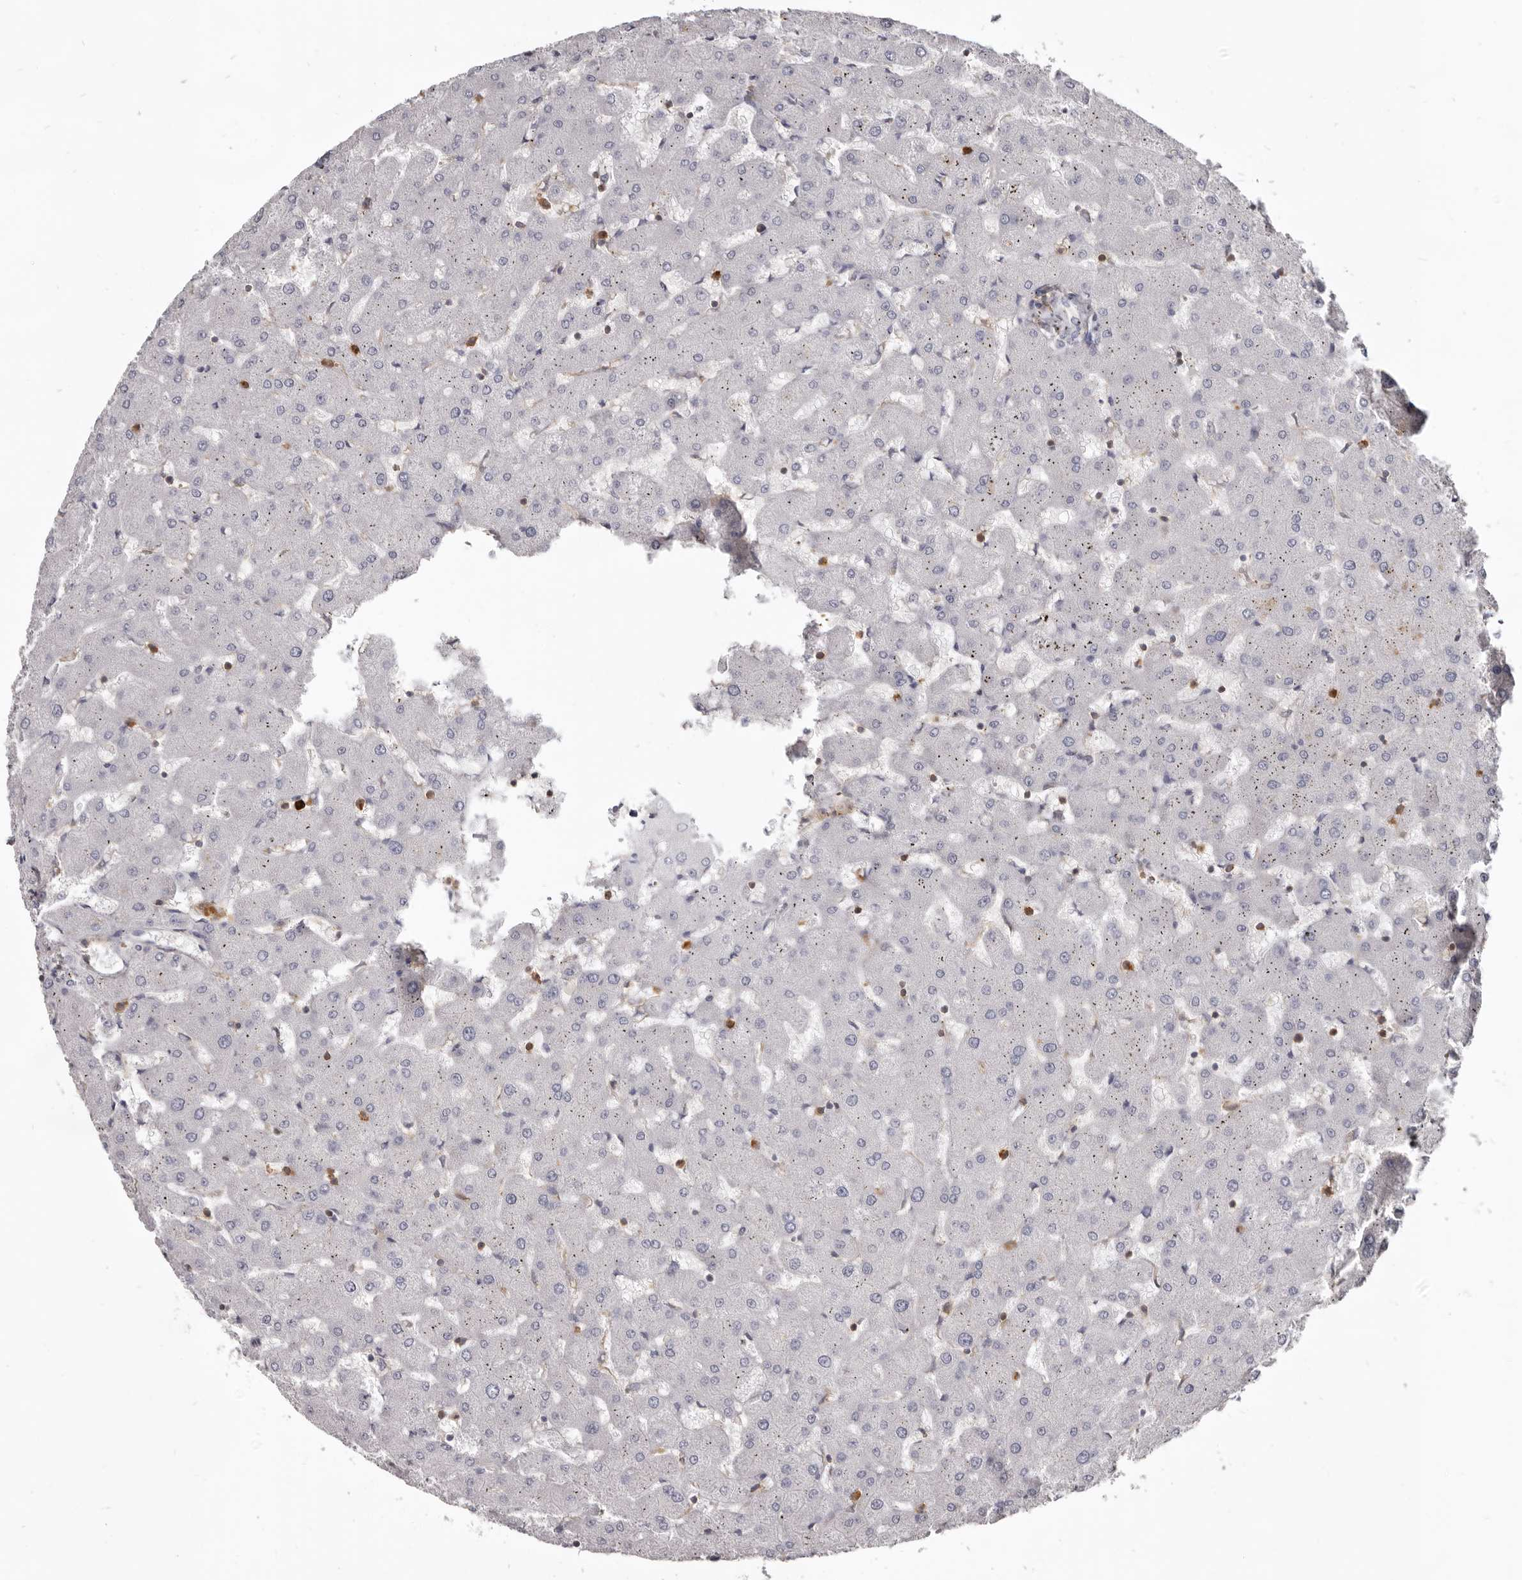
{"staining": {"intensity": "negative", "quantity": "none", "location": "none"}, "tissue": "liver", "cell_type": "Cholangiocytes", "image_type": "normal", "snomed": [{"axis": "morphology", "description": "Normal tissue, NOS"}, {"axis": "topography", "description": "Liver"}], "caption": "Immunohistochemistry (IHC) of unremarkable human liver displays no positivity in cholangiocytes. (DAB (3,3'-diaminobenzidine) immunohistochemistry (IHC), high magnification).", "gene": "CBL", "patient": {"sex": "female", "age": 63}}